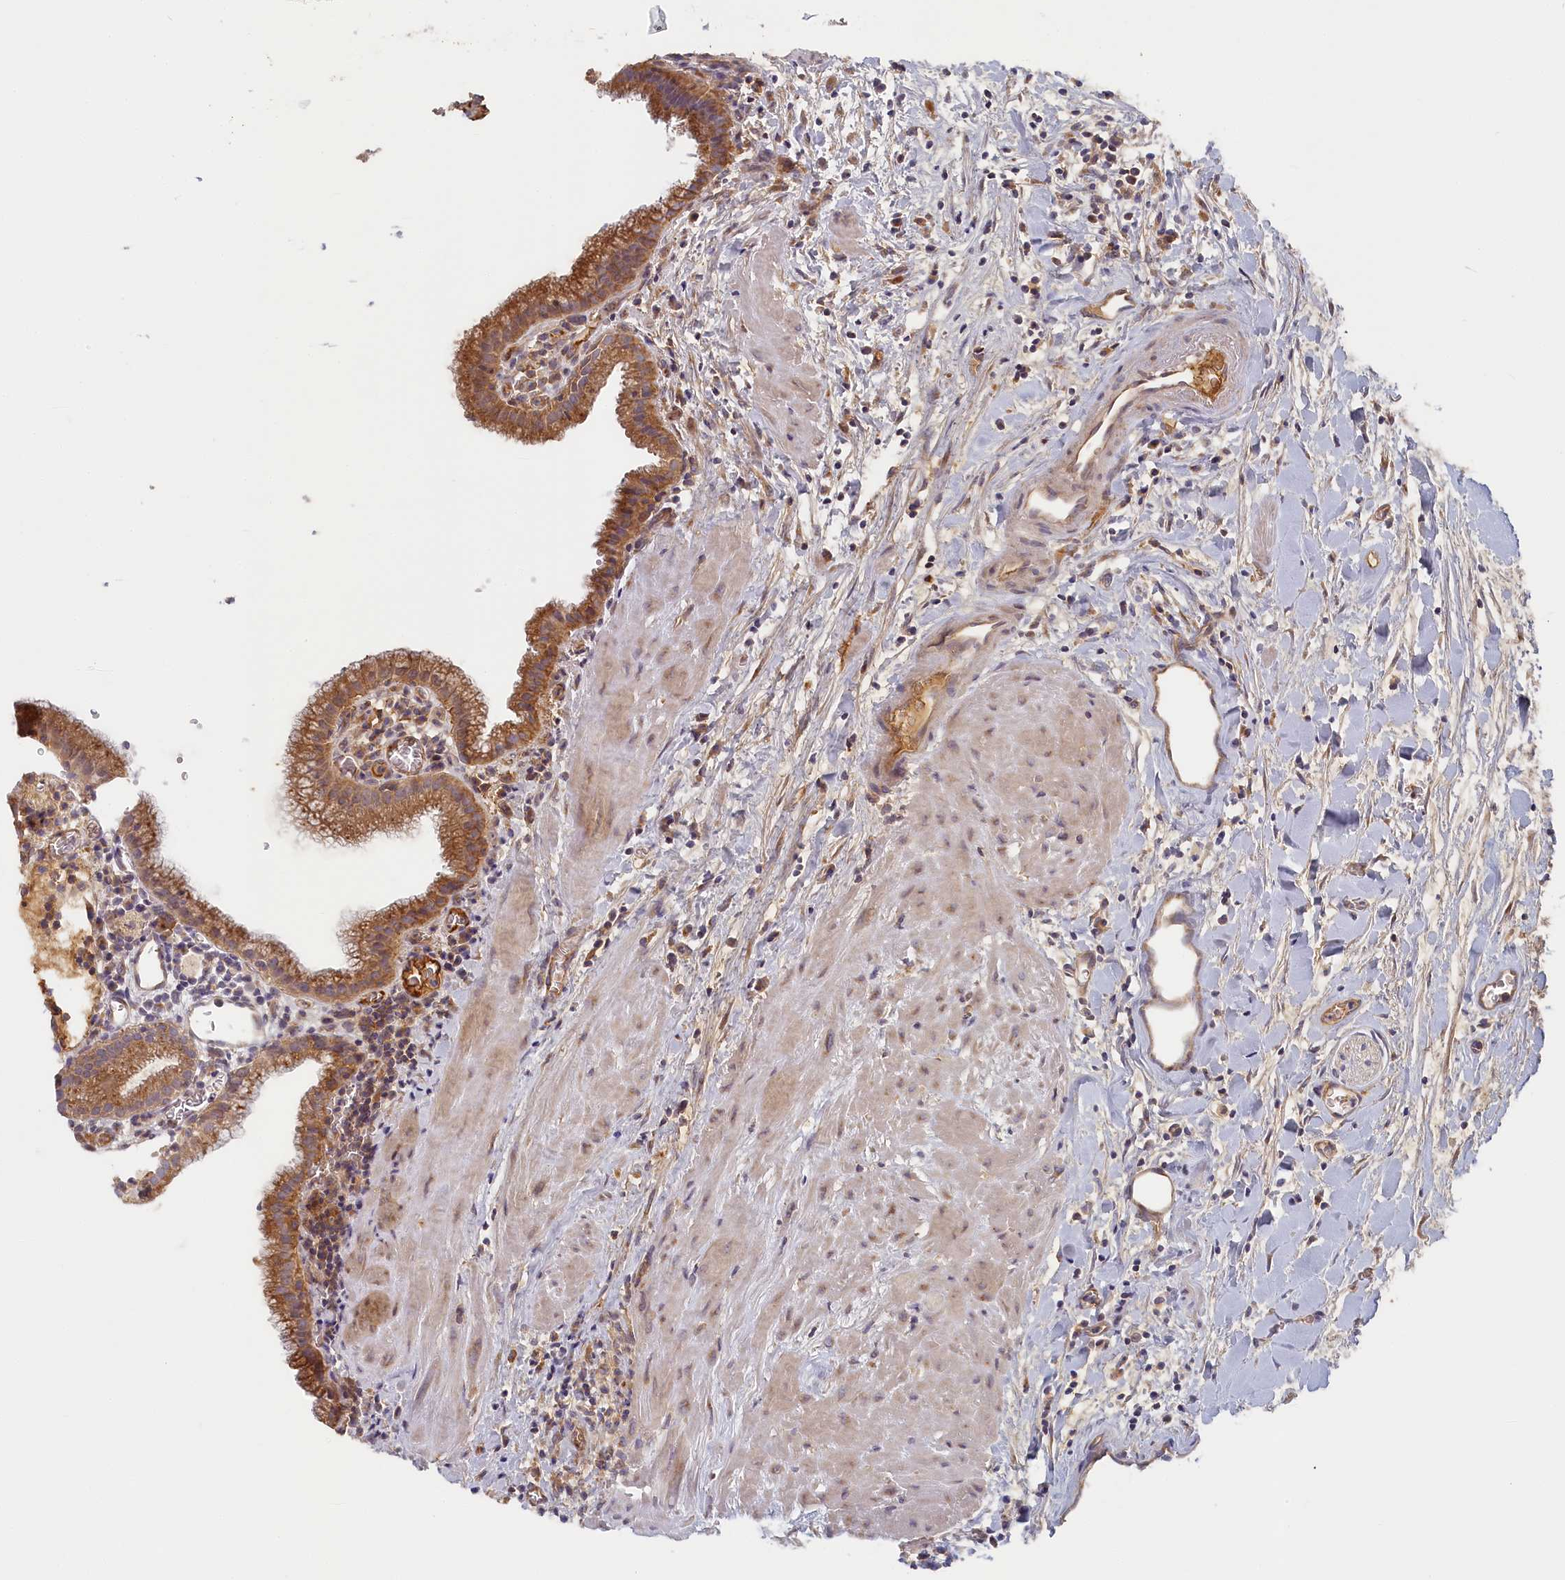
{"staining": {"intensity": "moderate", "quantity": ">75%", "location": "cytoplasmic/membranous"}, "tissue": "gallbladder", "cell_type": "Glandular cells", "image_type": "normal", "snomed": [{"axis": "morphology", "description": "Normal tissue, NOS"}, {"axis": "topography", "description": "Gallbladder"}], "caption": "Immunohistochemical staining of benign gallbladder demonstrates moderate cytoplasmic/membranous protein staining in about >75% of glandular cells. The protein is shown in brown color, while the nuclei are stained blue.", "gene": "STX16", "patient": {"sex": "male", "age": 78}}